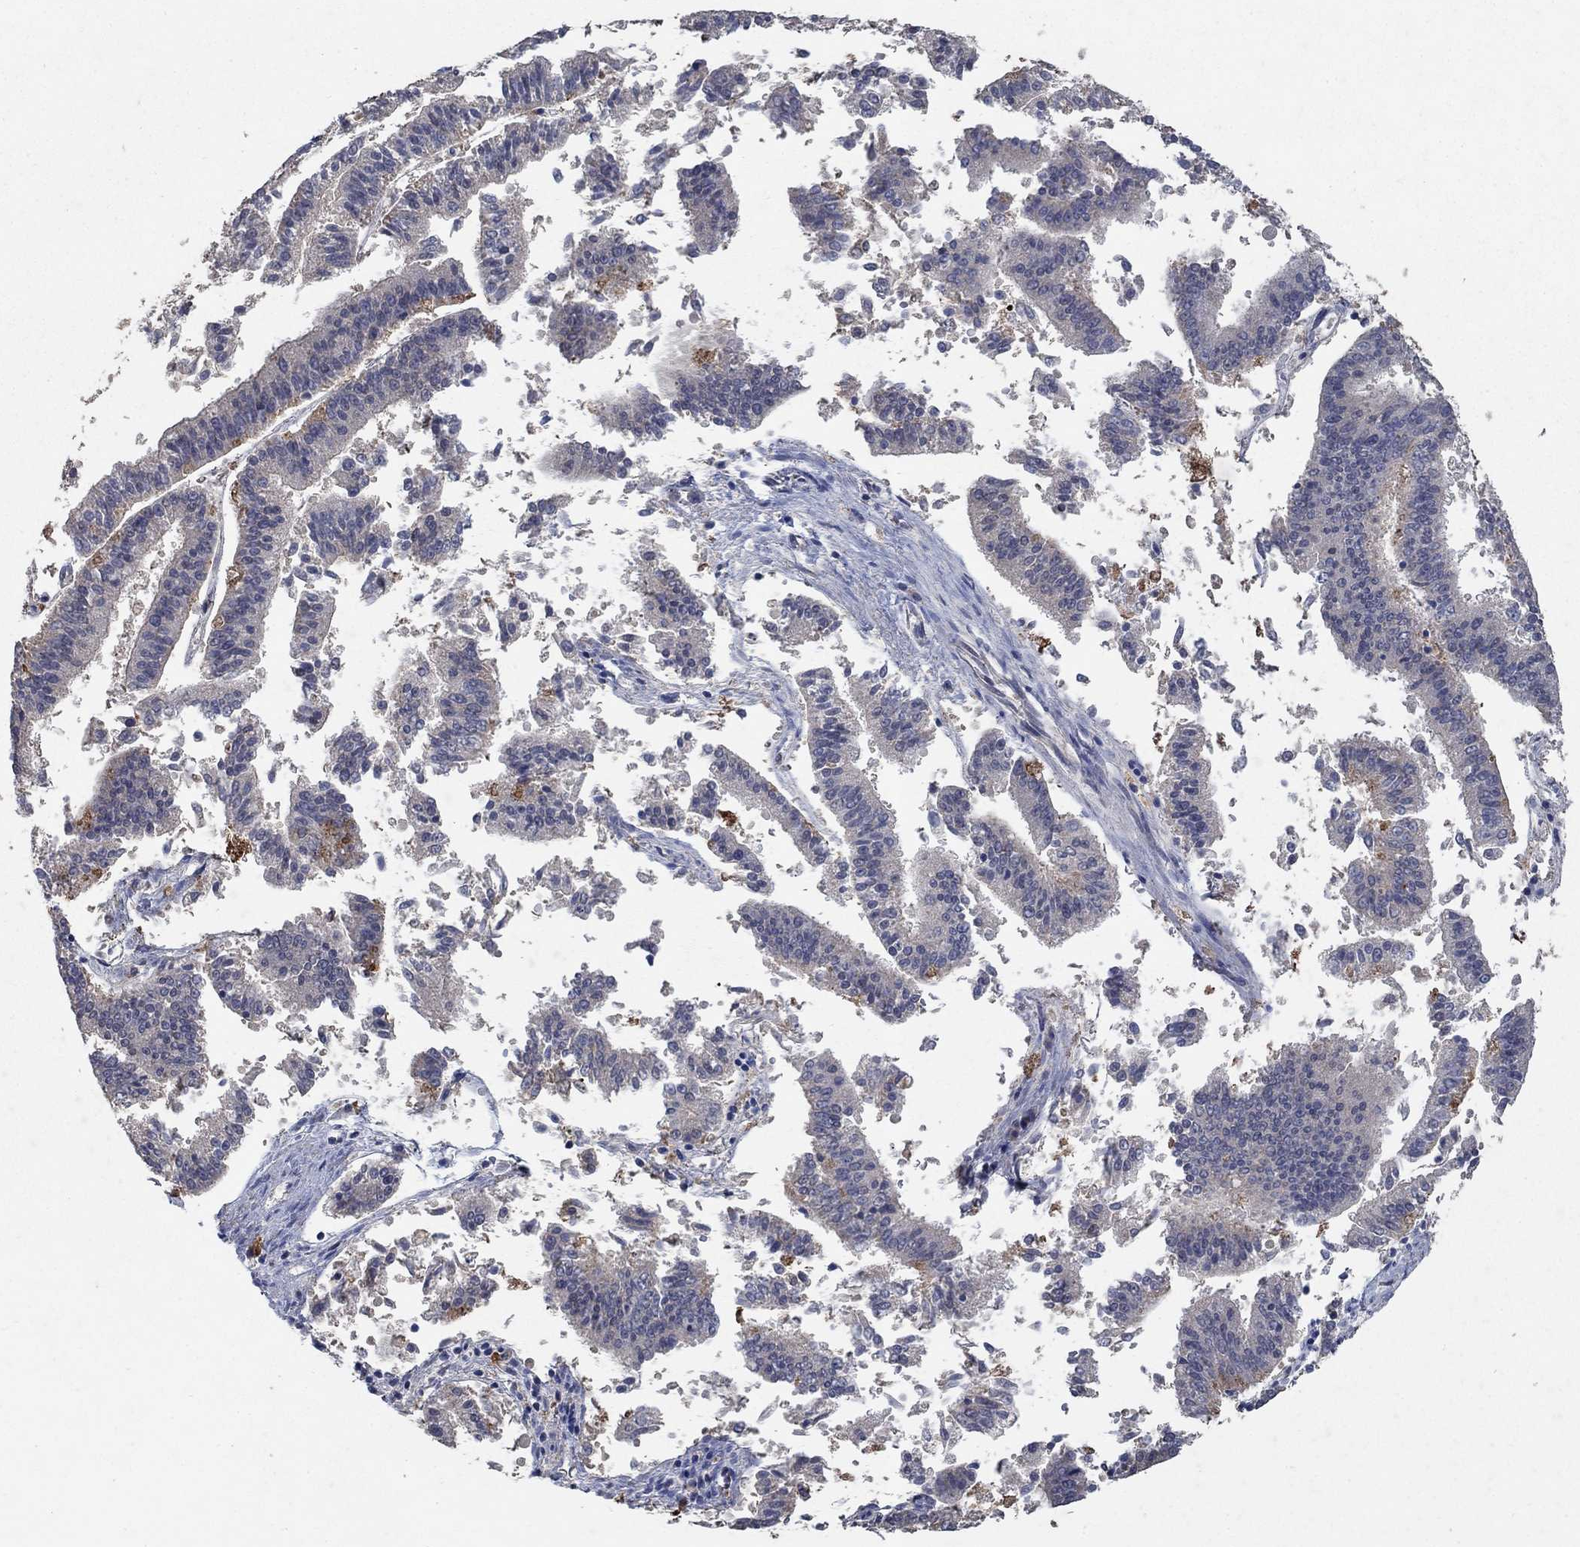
{"staining": {"intensity": "negative", "quantity": "none", "location": "none"}, "tissue": "endometrial cancer", "cell_type": "Tumor cells", "image_type": "cancer", "snomed": [{"axis": "morphology", "description": "Adenocarcinoma, NOS"}, {"axis": "topography", "description": "Endometrium"}], "caption": "Tumor cells are negative for protein expression in human endometrial cancer.", "gene": "NCEH1", "patient": {"sex": "female", "age": 66}}